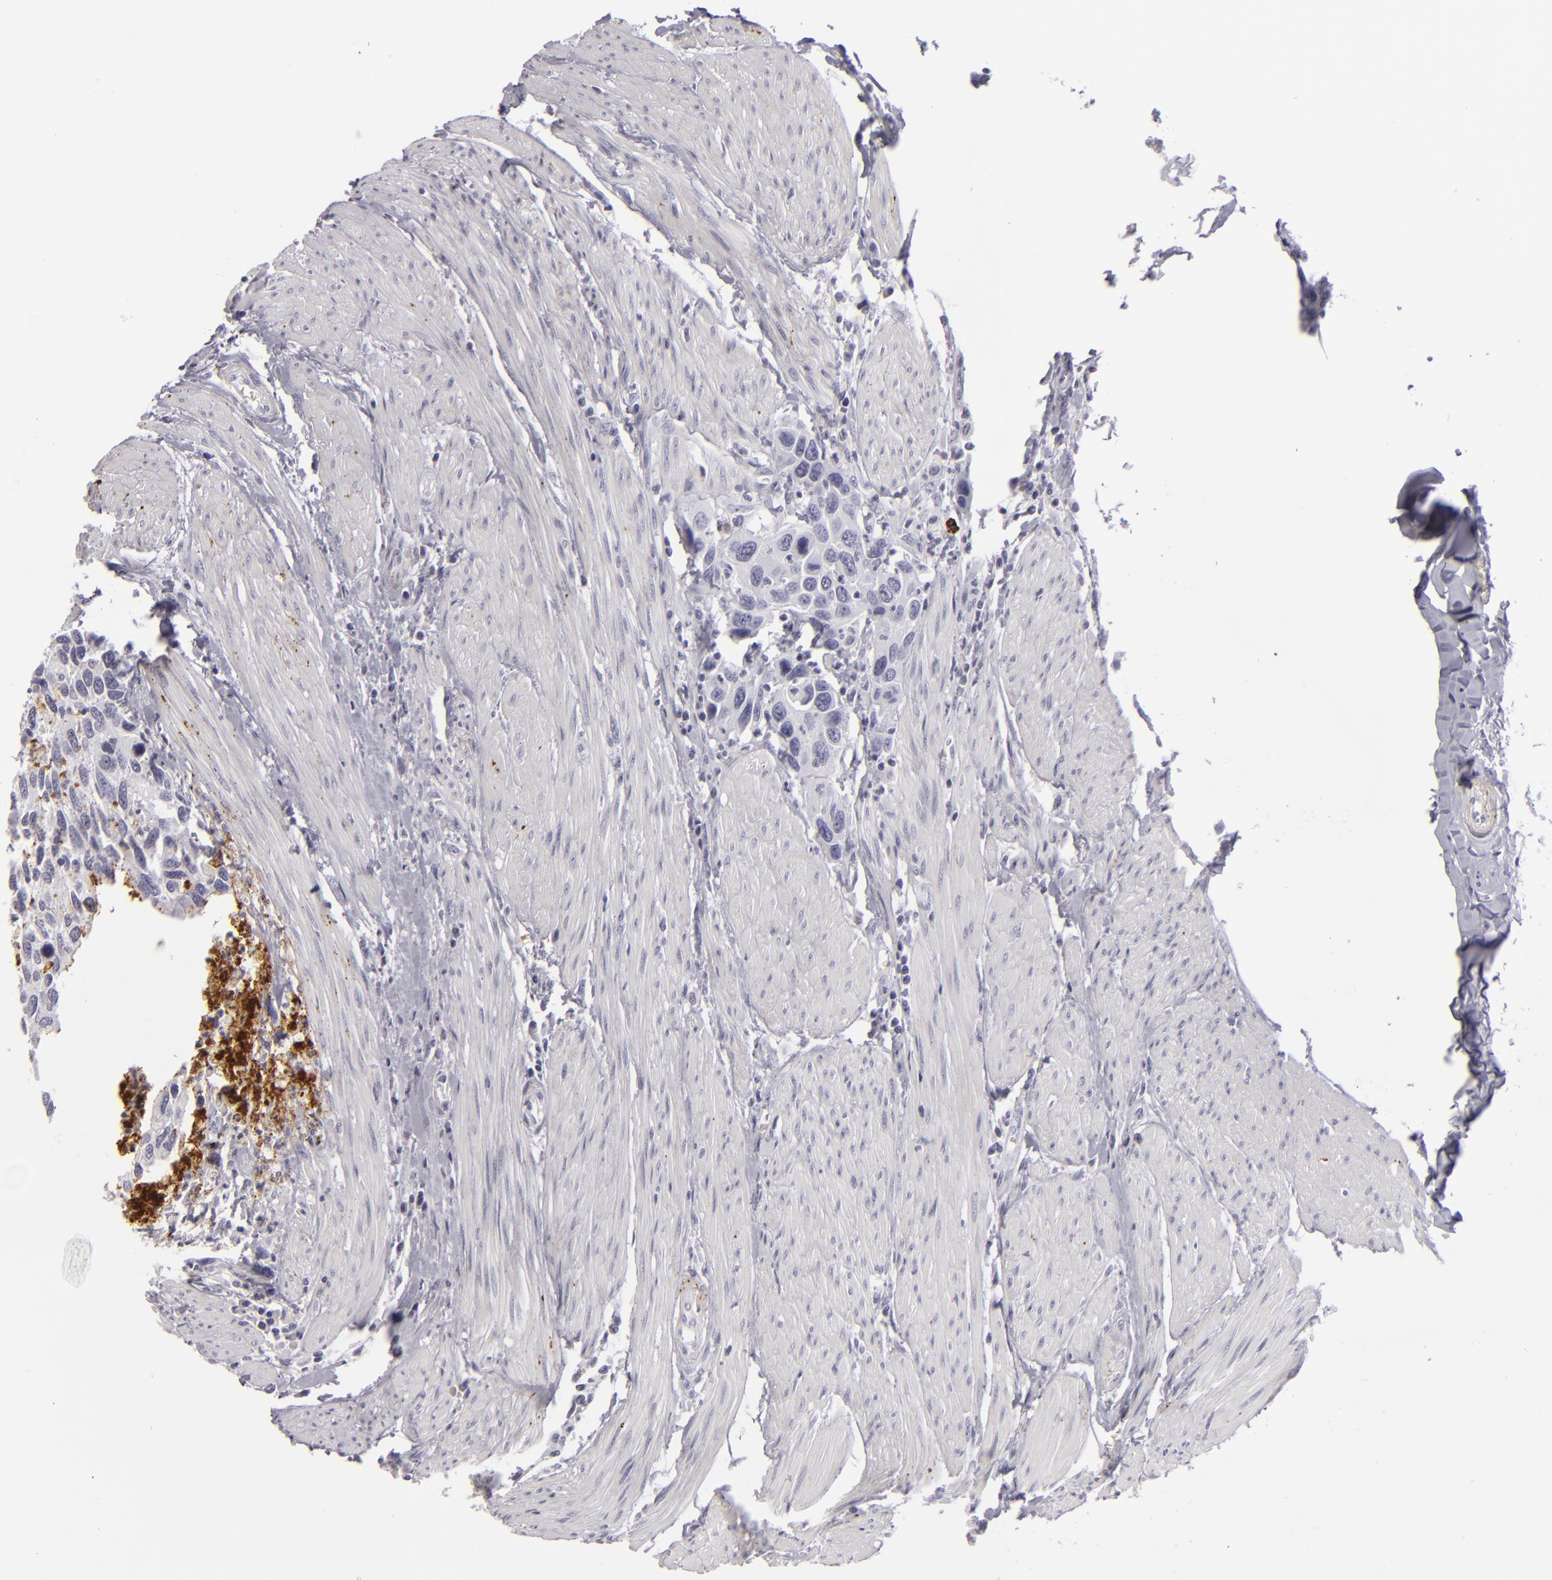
{"staining": {"intensity": "negative", "quantity": "none", "location": "none"}, "tissue": "urothelial cancer", "cell_type": "Tumor cells", "image_type": "cancer", "snomed": [{"axis": "morphology", "description": "Urothelial carcinoma, High grade"}, {"axis": "topography", "description": "Urinary bladder"}], "caption": "Human urothelial cancer stained for a protein using immunohistochemistry displays no staining in tumor cells.", "gene": "C9", "patient": {"sex": "male", "age": 66}}